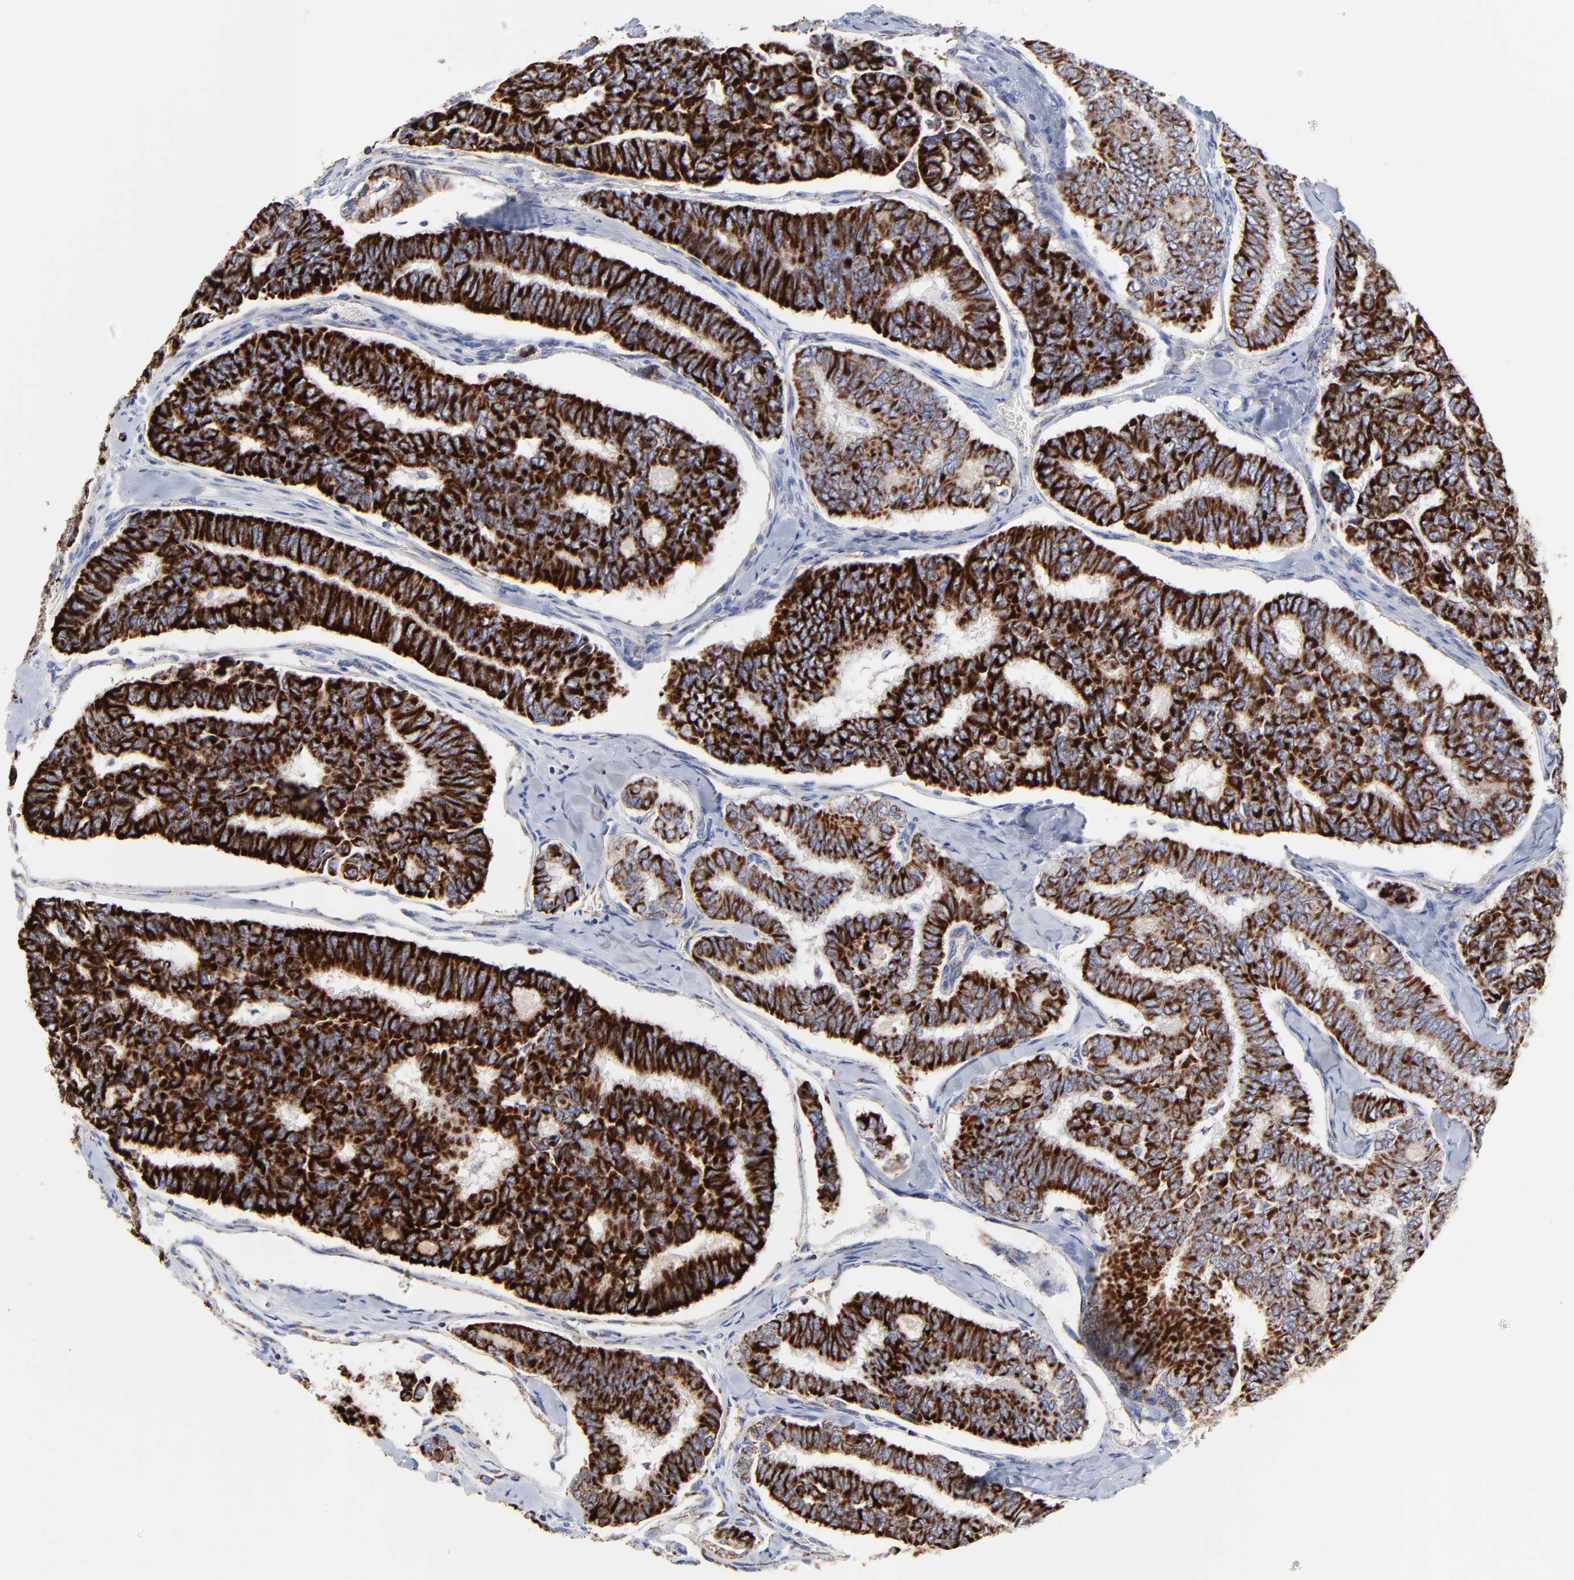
{"staining": {"intensity": "strong", "quantity": ">75%", "location": "cytoplasmic/membranous"}, "tissue": "thyroid cancer", "cell_type": "Tumor cells", "image_type": "cancer", "snomed": [{"axis": "morphology", "description": "Papillary adenocarcinoma, NOS"}, {"axis": "topography", "description": "Thyroid gland"}], "caption": "IHC histopathology image of human papillary adenocarcinoma (thyroid) stained for a protein (brown), which reveals high levels of strong cytoplasmic/membranous staining in about >75% of tumor cells.", "gene": "PINK1", "patient": {"sex": "female", "age": 35}}